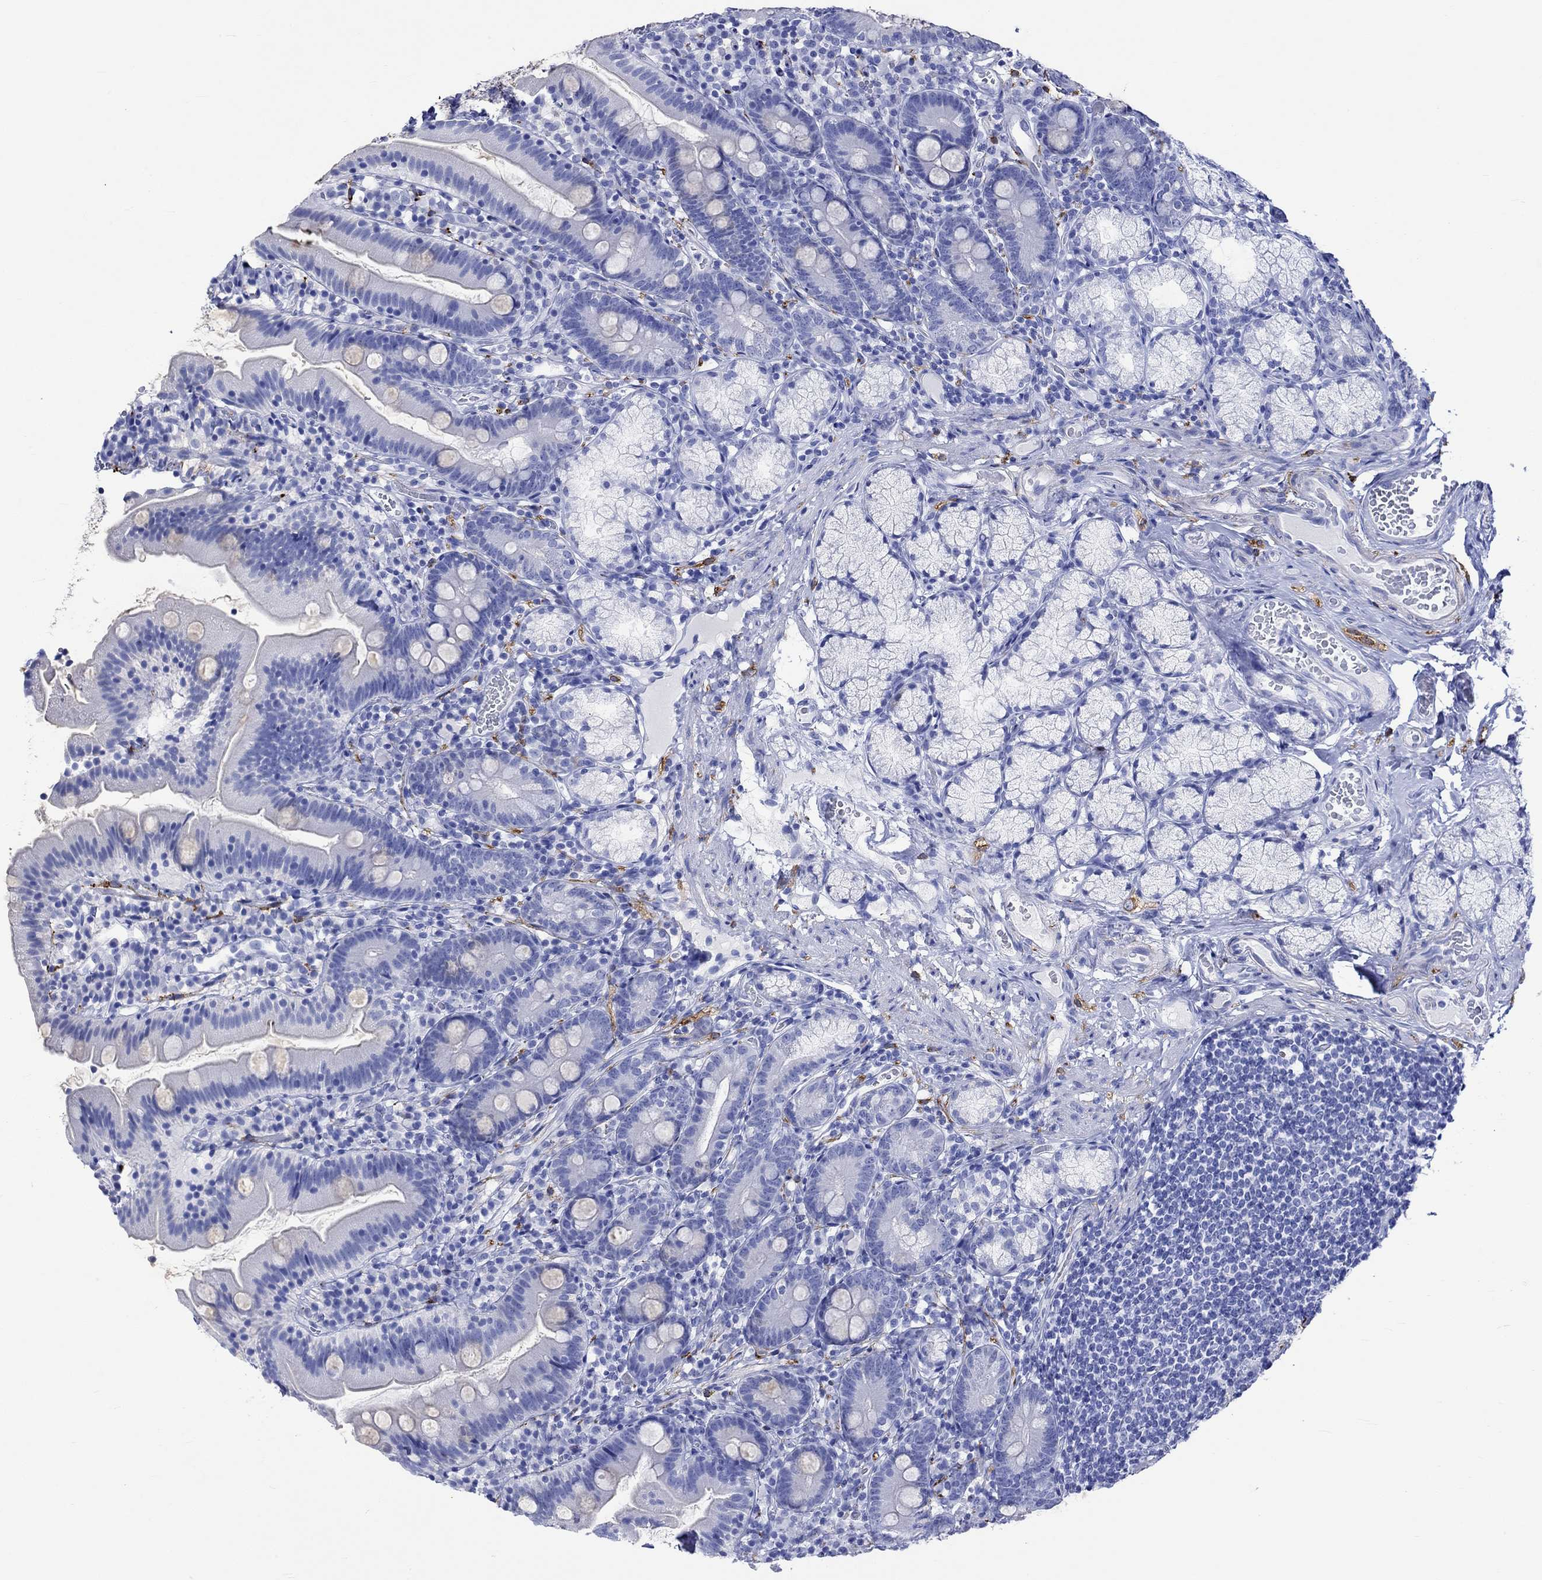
{"staining": {"intensity": "negative", "quantity": "none", "location": "none"}, "tissue": "duodenum", "cell_type": "Glandular cells", "image_type": "normal", "snomed": [{"axis": "morphology", "description": "Normal tissue, NOS"}, {"axis": "topography", "description": "Duodenum"}], "caption": "The IHC histopathology image has no significant positivity in glandular cells of duodenum.", "gene": "CRYAB", "patient": {"sex": "female", "age": 67}}